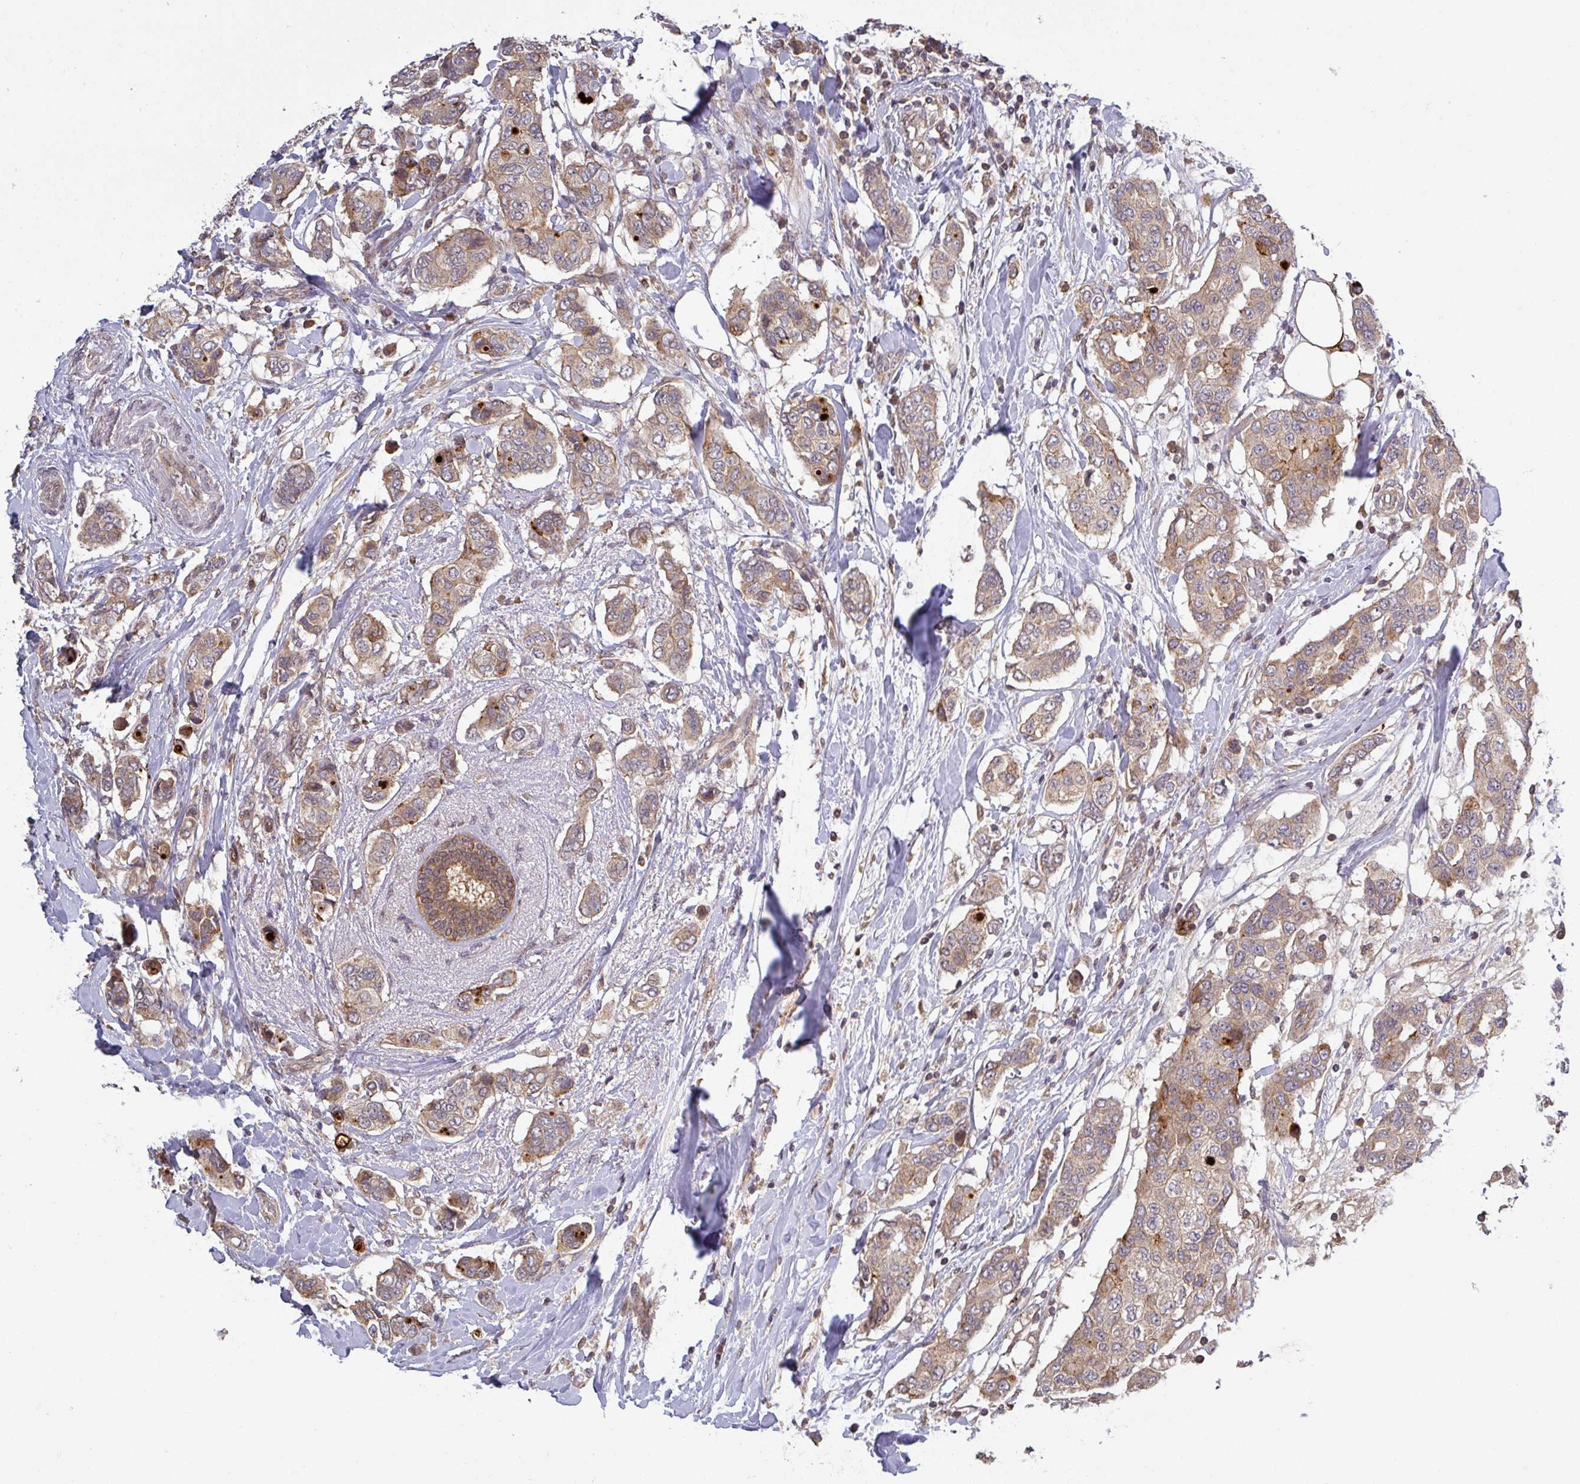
{"staining": {"intensity": "moderate", "quantity": ">75%", "location": "cytoplasmic/membranous"}, "tissue": "breast cancer", "cell_type": "Tumor cells", "image_type": "cancer", "snomed": [{"axis": "morphology", "description": "Lobular carcinoma"}, {"axis": "topography", "description": "Breast"}], "caption": "High-magnification brightfield microscopy of breast cancer stained with DAB (brown) and counterstained with hematoxylin (blue). tumor cells exhibit moderate cytoplasmic/membranous positivity is present in about>75% of cells.", "gene": "CCDC121", "patient": {"sex": "female", "age": 51}}